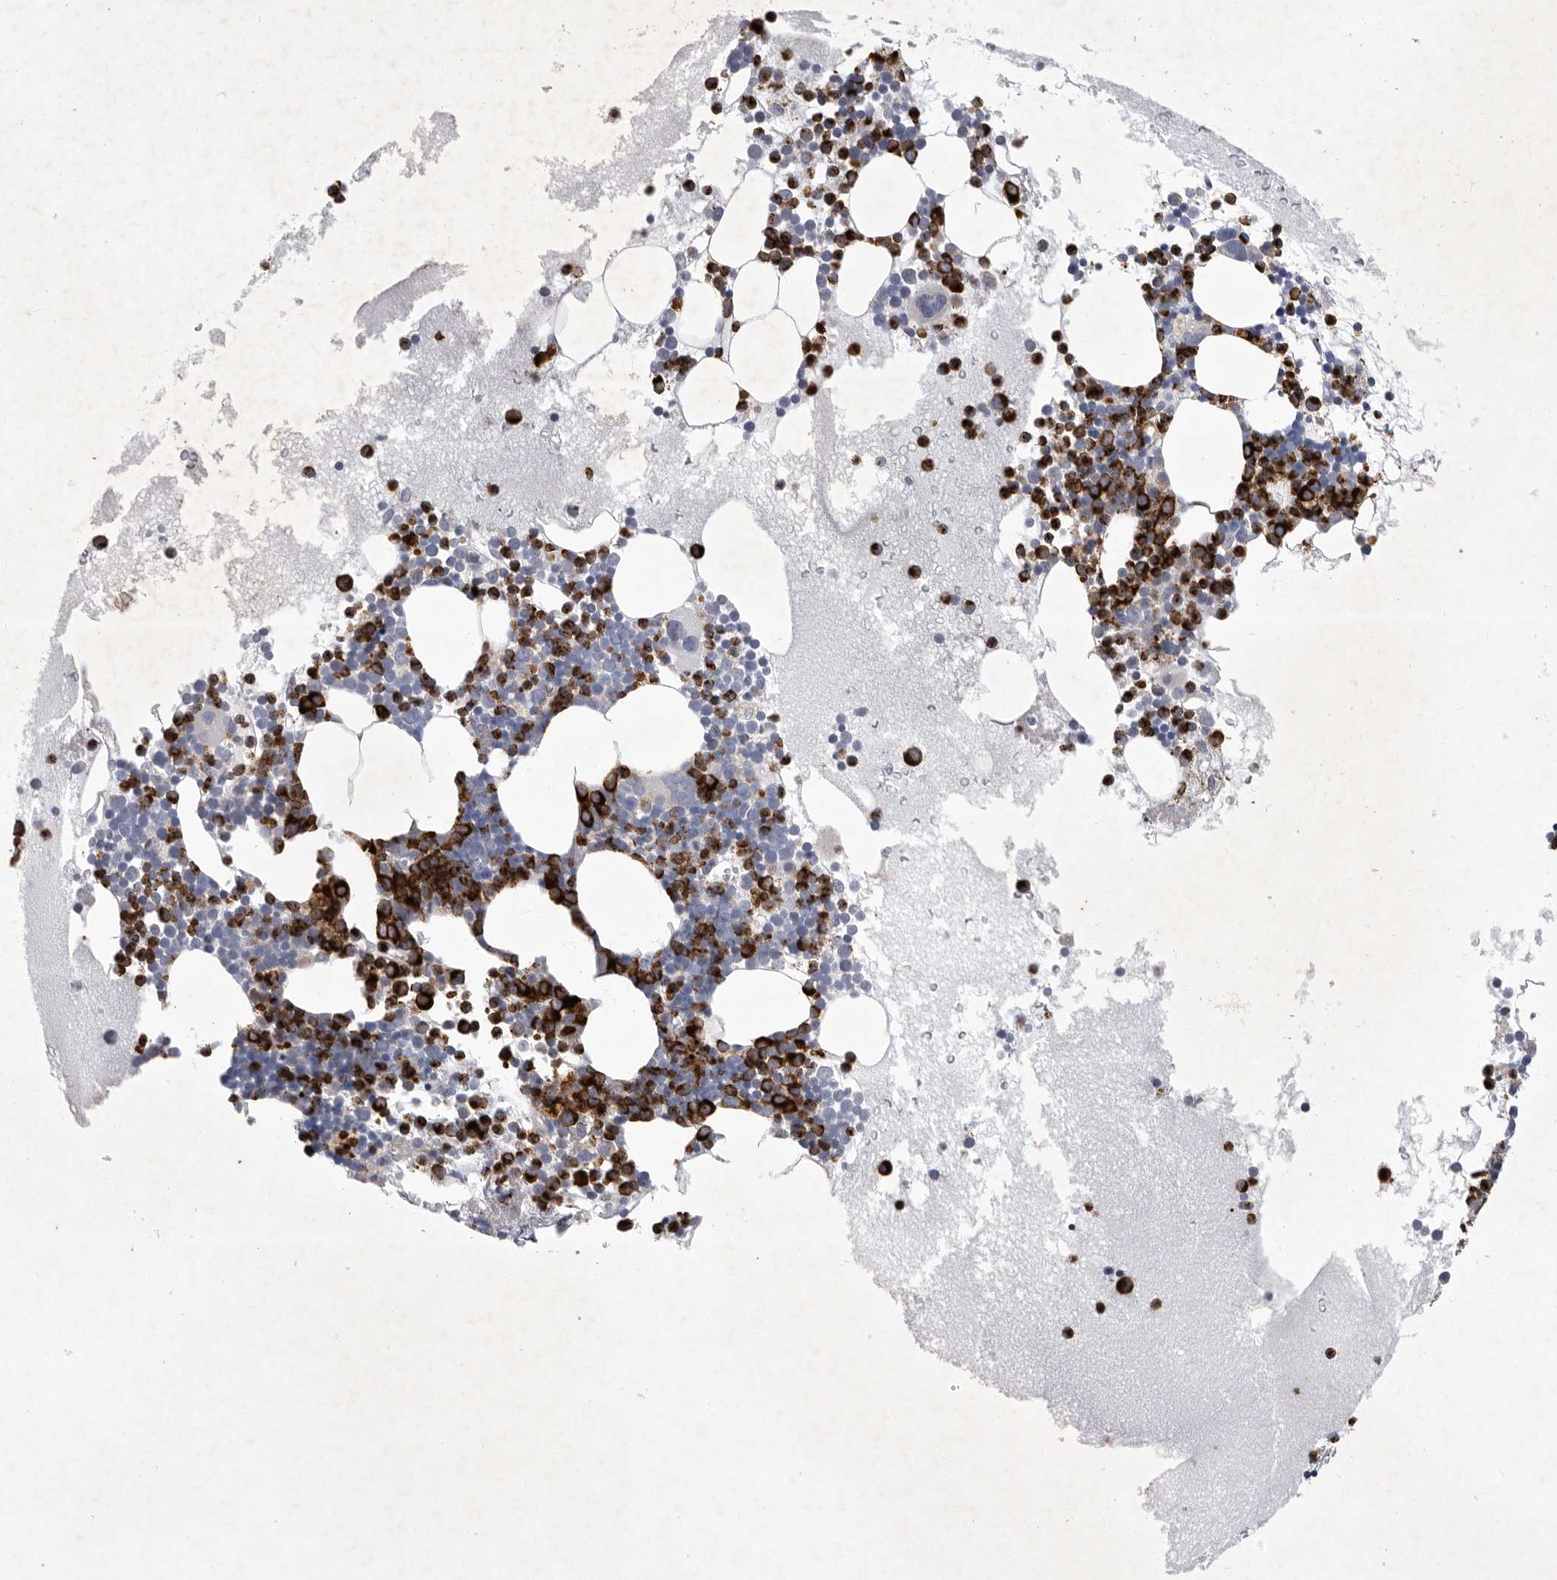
{"staining": {"intensity": "strong", "quantity": "25%-75%", "location": "cytoplasmic/membranous"}, "tissue": "bone marrow", "cell_type": "Hematopoietic cells", "image_type": "normal", "snomed": [{"axis": "morphology", "description": "Normal tissue, NOS"}, {"axis": "morphology", "description": "Inflammation, NOS"}, {"axis": "topography", "description": "Bone marrow"}], "caption": "Protein staining of unremarkable bone marrow shows strong cytoplasmic/membranous positivity in about 25%-75% of hematopoietic cells. (IHC, brightfield microscopy, high magnification).", "gene": "SIGLEC10", "patient": {"sex": "female", "age": 45}}